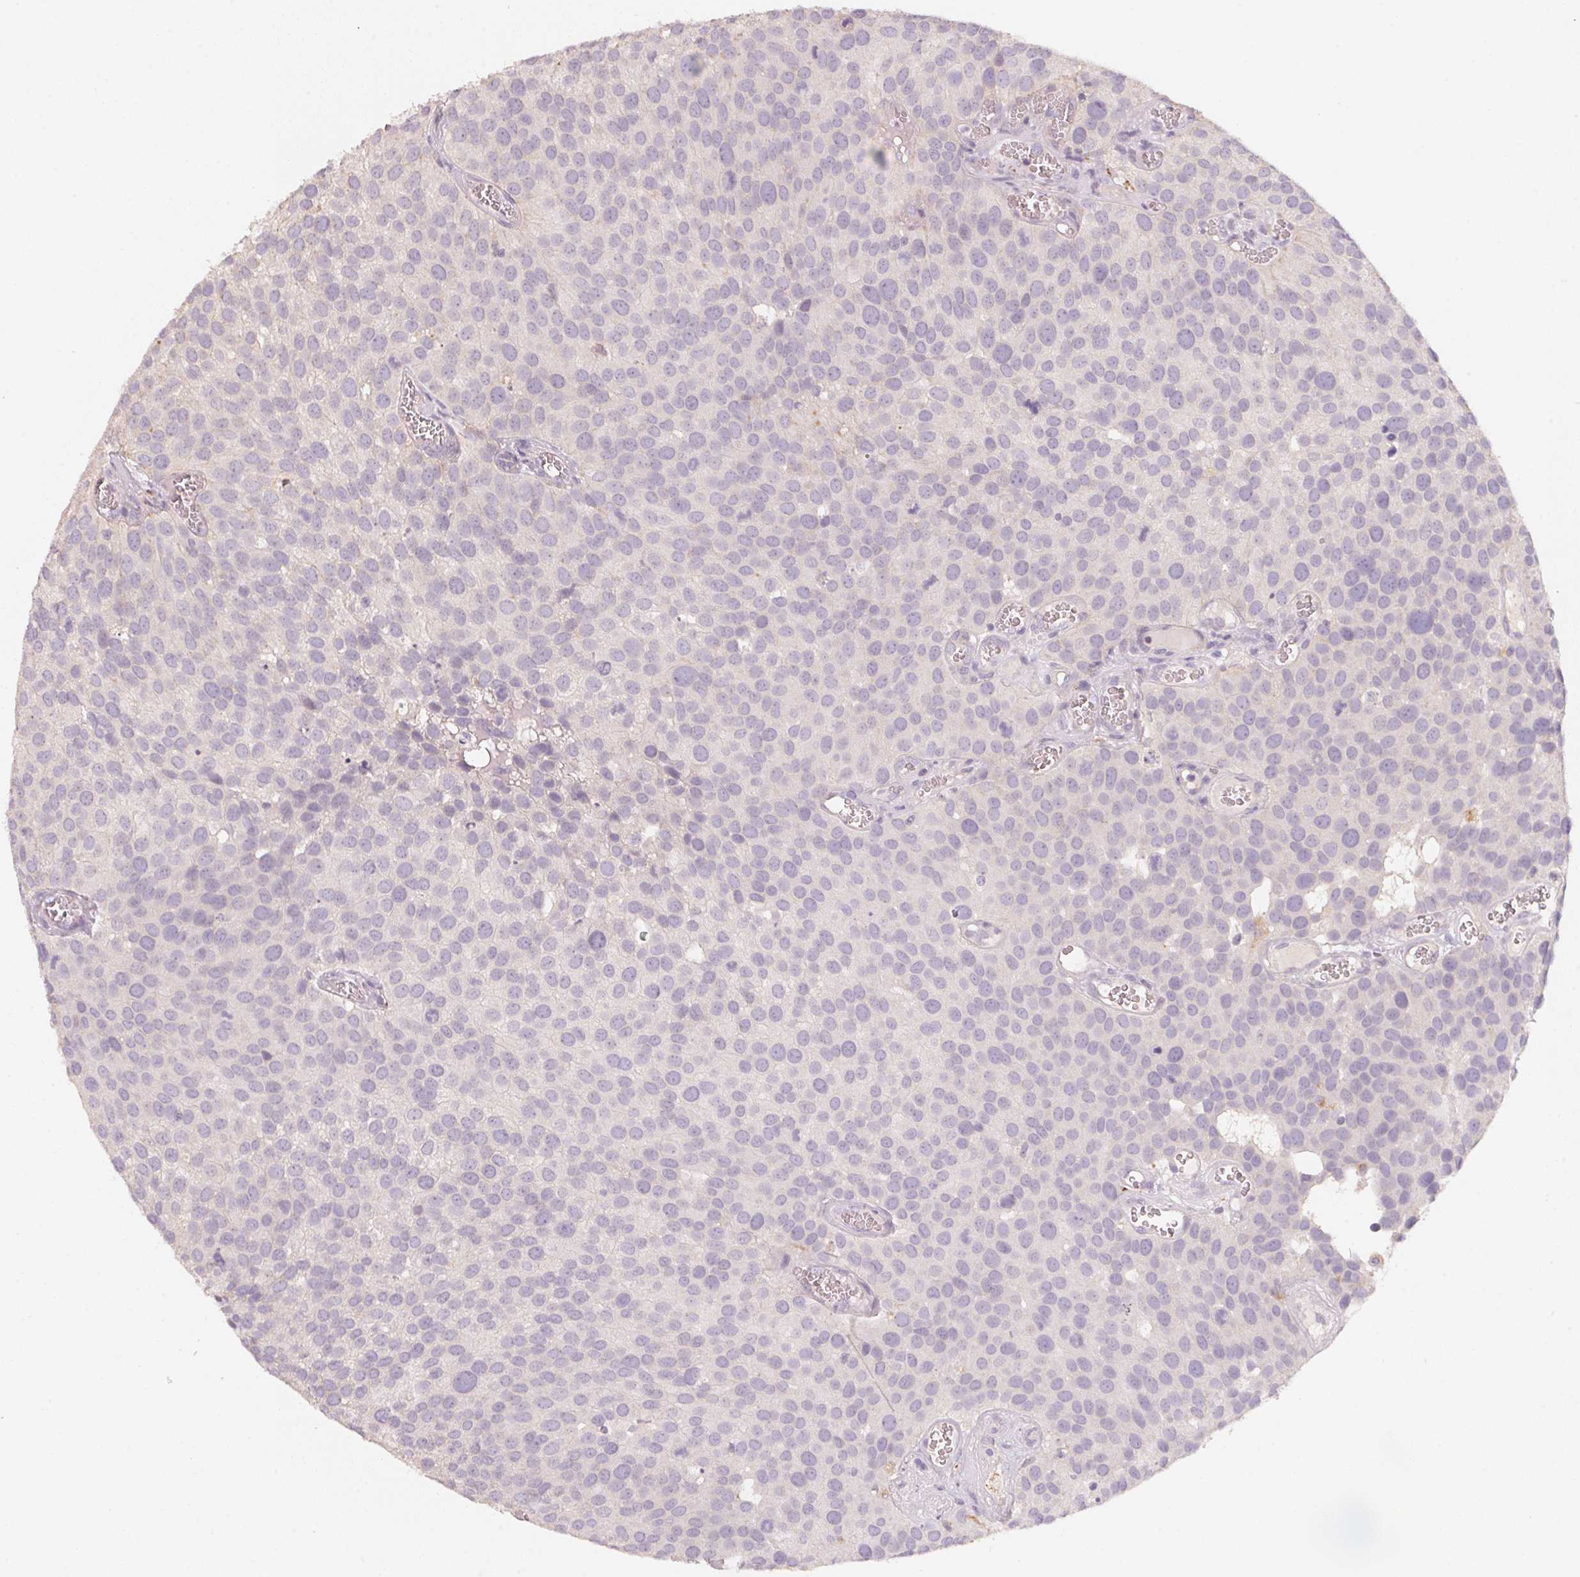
{"staining": {"intensity": "negative", "quantity": "none", "location": "none"}, "tissue": "urothelial cancer", "cell_type": "Tumor cells", "image_type": "cancer", "snomed": [{"axis": "morphology", "description": "Urothelial carcinoma, Low grade"}, {"axis": "topography", "description": "Urinary bladder"}], "caption": "Tumor cells show no significant protein expression in urothelial cancer.", "gene": "TREH", "patient": {"sex": "female", "age": 69}}